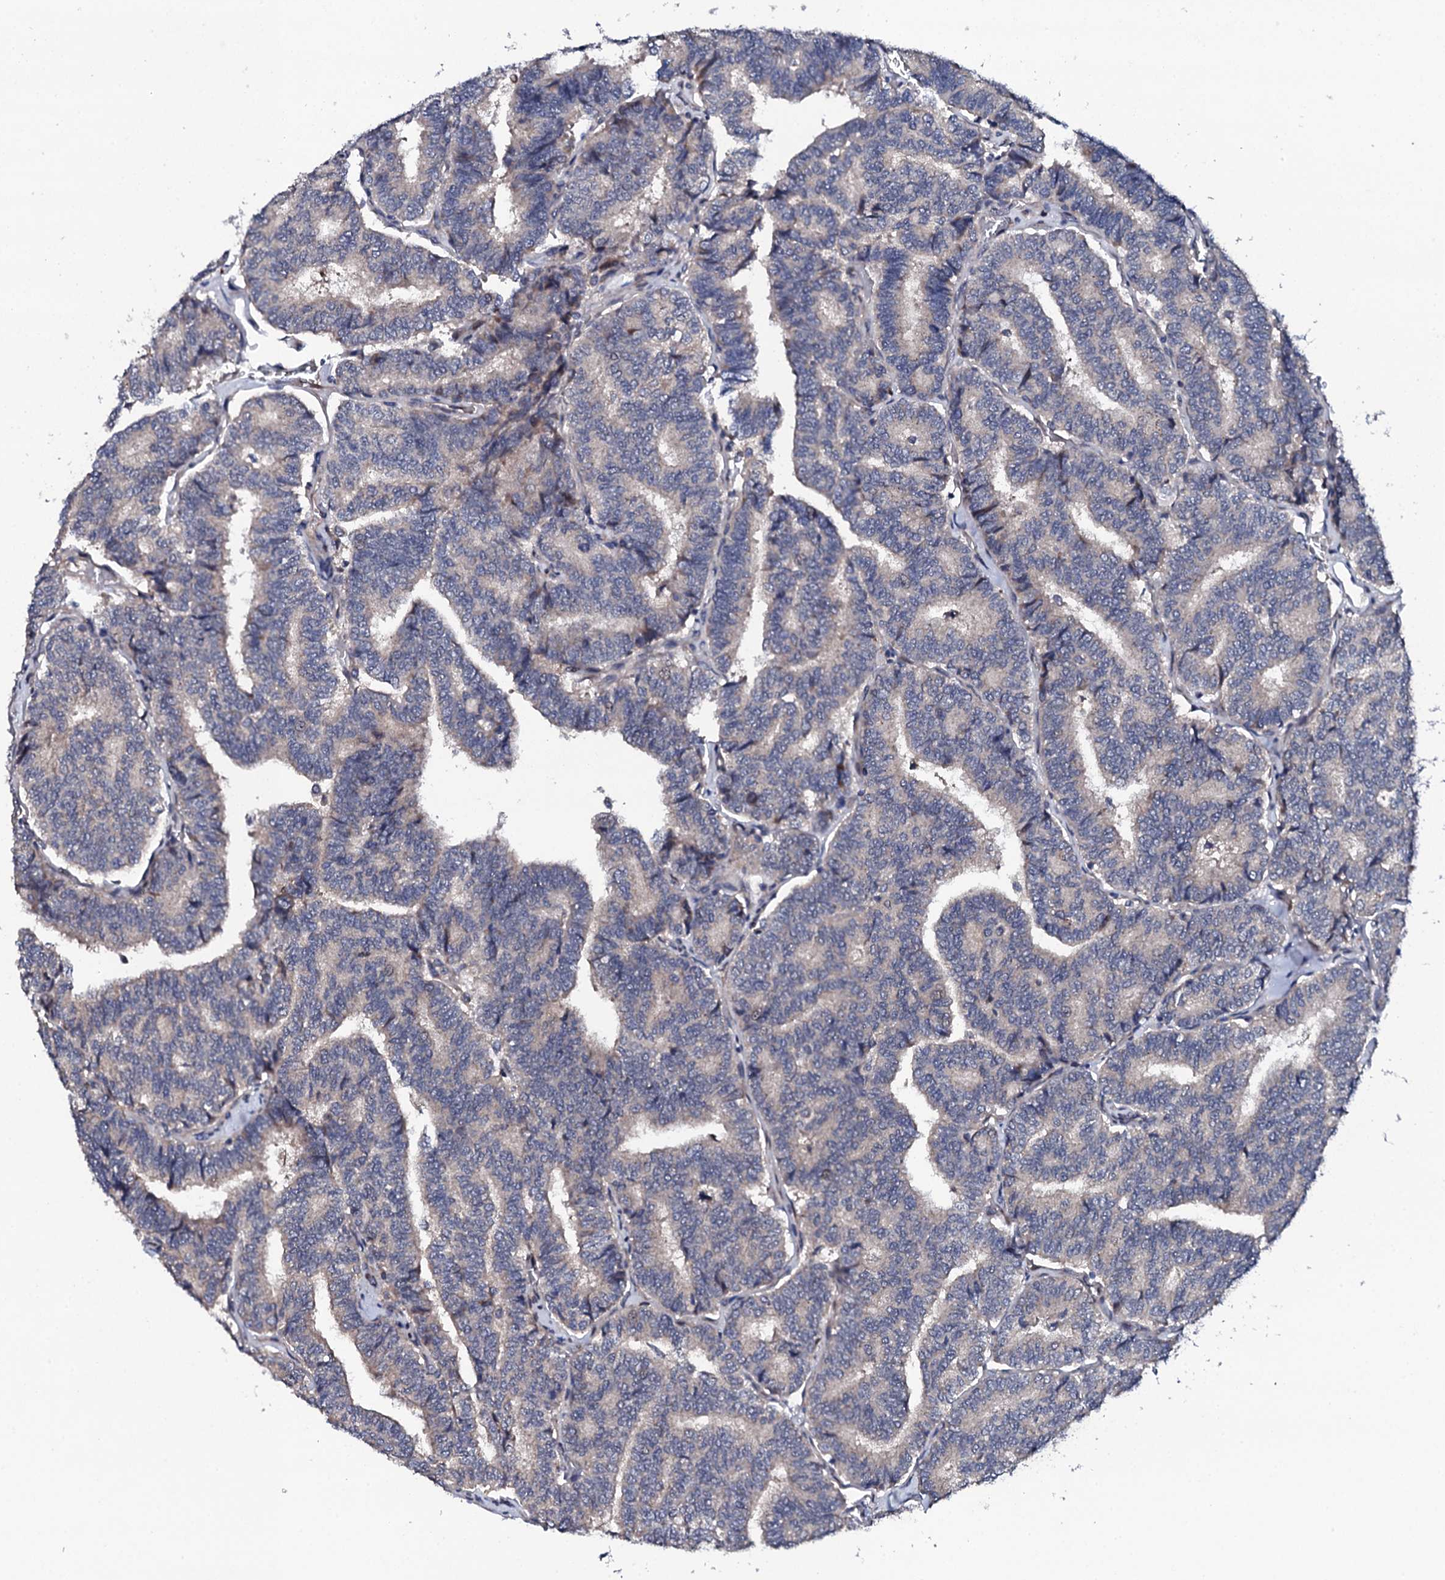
{"staining": {"intensity": "negative", "quantity": "none", "location": "none"}, "tissue": "thyroid cancer", "cell_type": "Tumor cells", "image_type": "cancer", "snomed": [{"axis": "morphology", "description": "Papillary adenocarcinoma, NOS"}, {"axis": "topography", "description": "Thyroid gland"}], "caption": "Papillary adenocarcinoma (thyroid) stained for a protein using immunohistochemistry exhibits no positivity tumor cells.", "gene": "CIAO2A", "patient": {"sex": "female", "age": 35}}